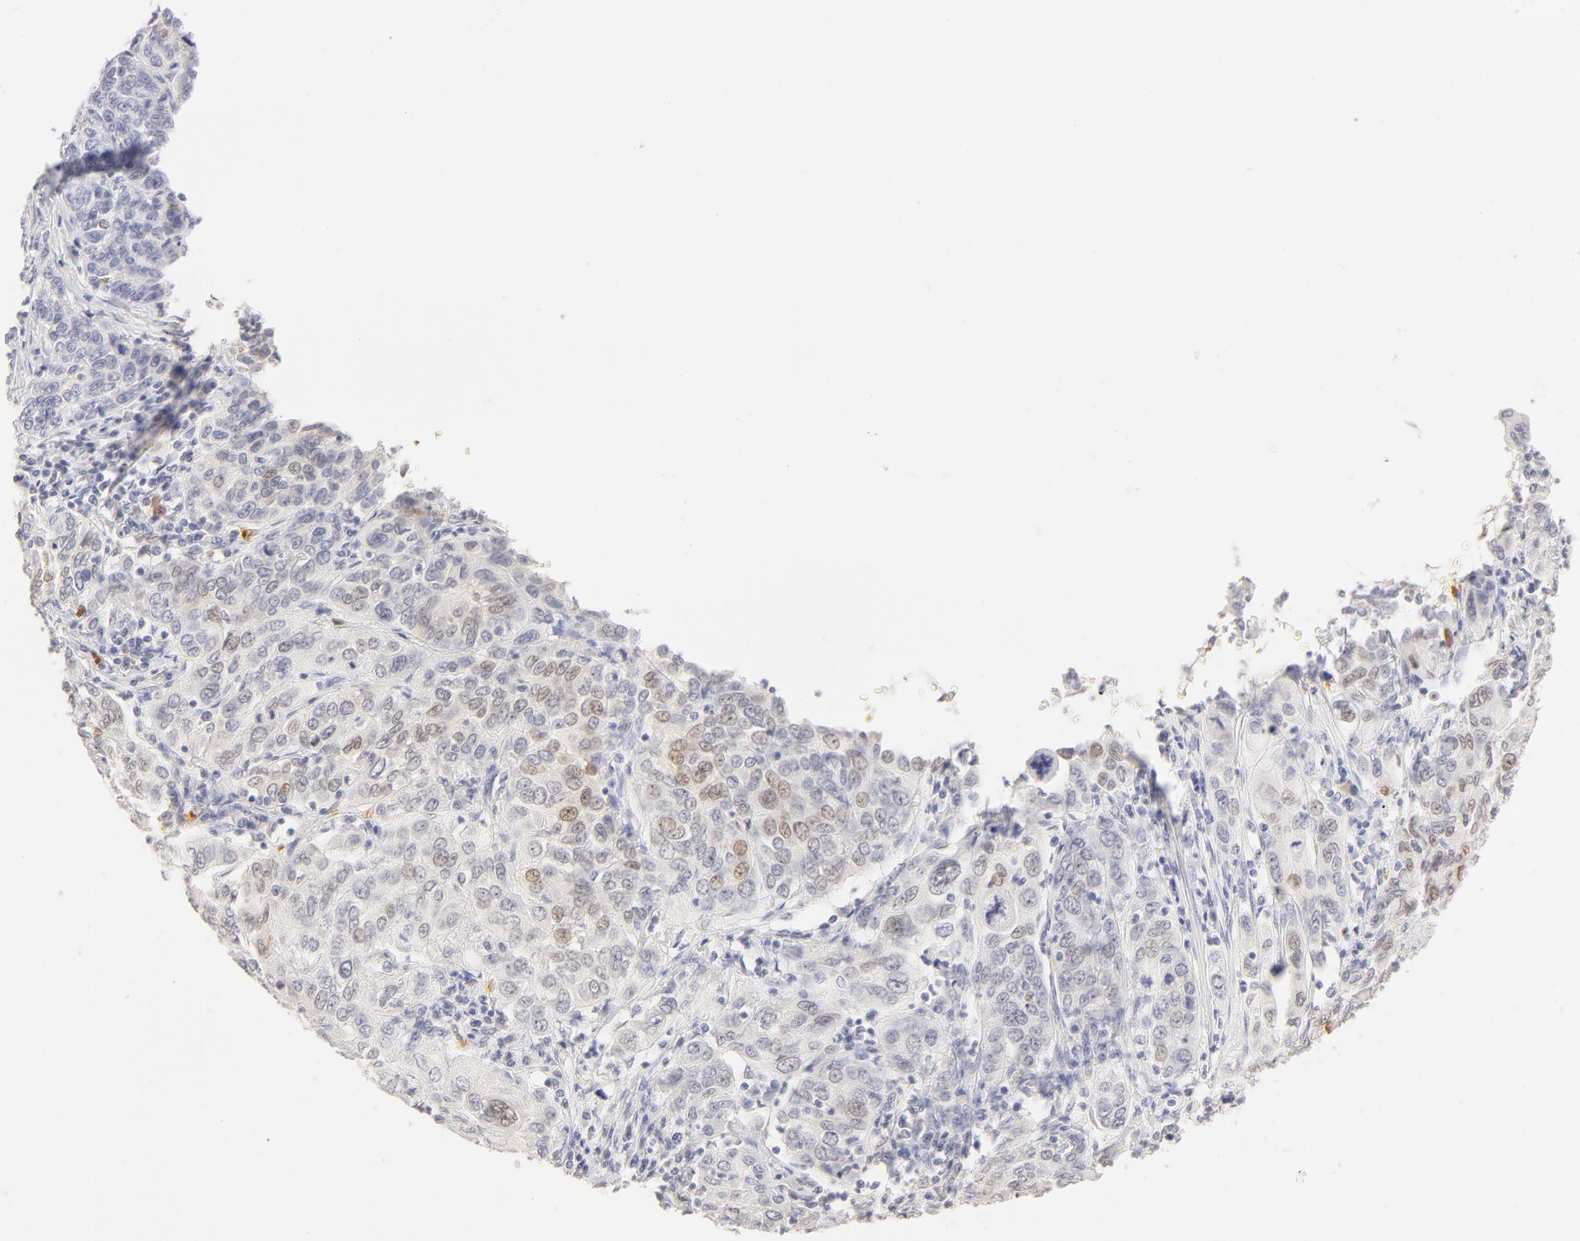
{"staining": {"intensity": "weak", "quantity": "<25%", "location": "nuclear"}, "tissue": "cervical cancer", "cell_type": "Tumor cells", "image_type": "cancer", "snomed": [{"axis": "morphology", "description": "Squamous cell carcinoma, NOS"}, {"axis": "topography", "description": "Cervix"}], "caption": "IHC micrograph of neoplastic tissue: cervical squamous cell carcinoma stained with DAB (3,3'-diaminobenzidine) reveals no significant protein staining in tumor cells.", "gene": "CA2", "patient": {"sex": "female", "age": 38}}